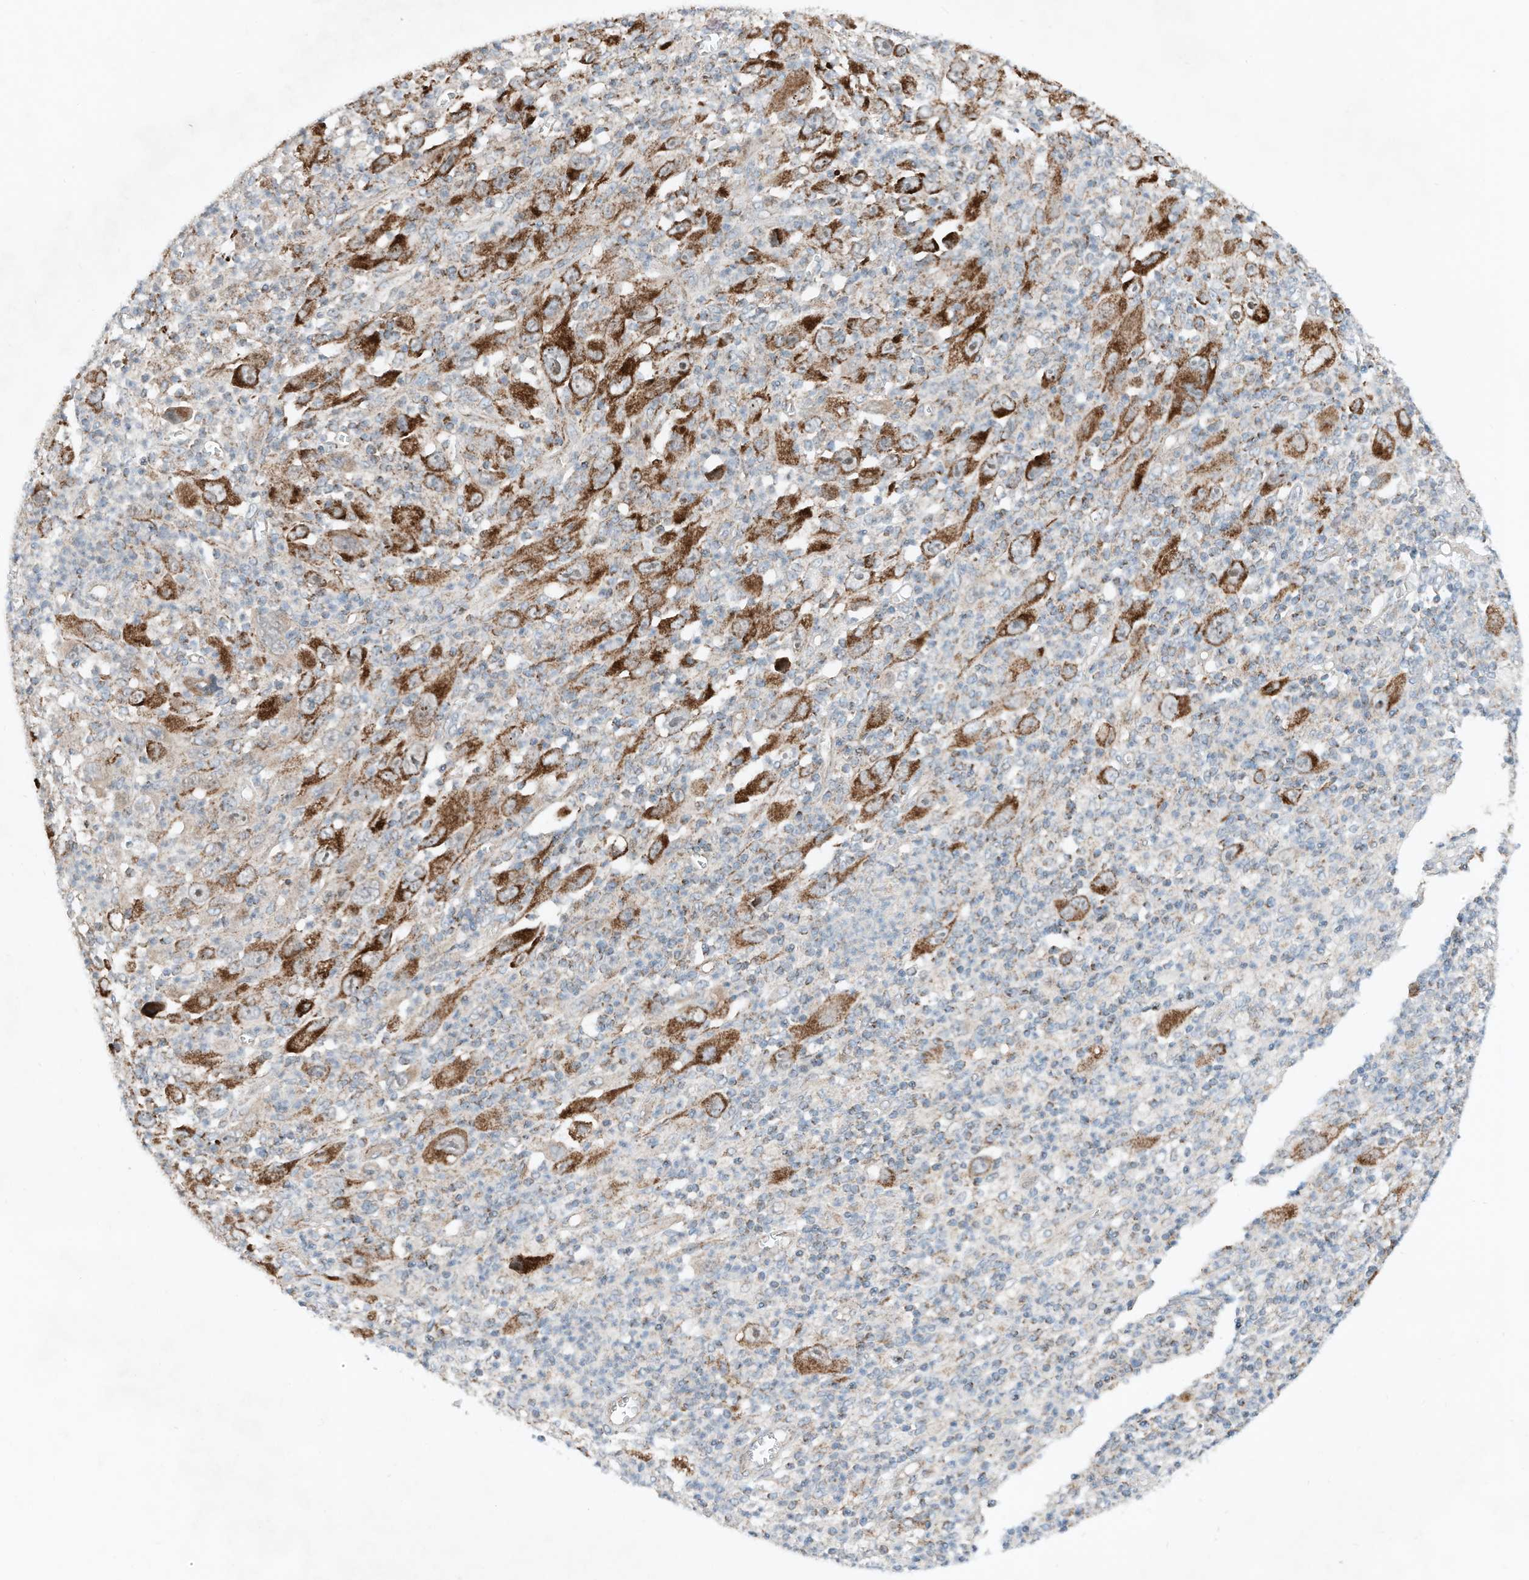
{"staining": {"intensity": "strong", "quantity": ">75%", "location": "cytoplasmic/membranous"}, "tissue": "melanoma", "cell_type": "Tumor cells", "image_type": "cancer", "snomed": [{"axis": "morphology", "description": "Malignant melanoma, Metastatic site"}, {"axis": "topography", "description": "Skin"}], "caption": "A brown stain highlights strong cytoplasmic/membranous expression of a protein in melanoma tumor cells.", "gene": "RMND1", "patient": {"sex": "female", "age": 56}}